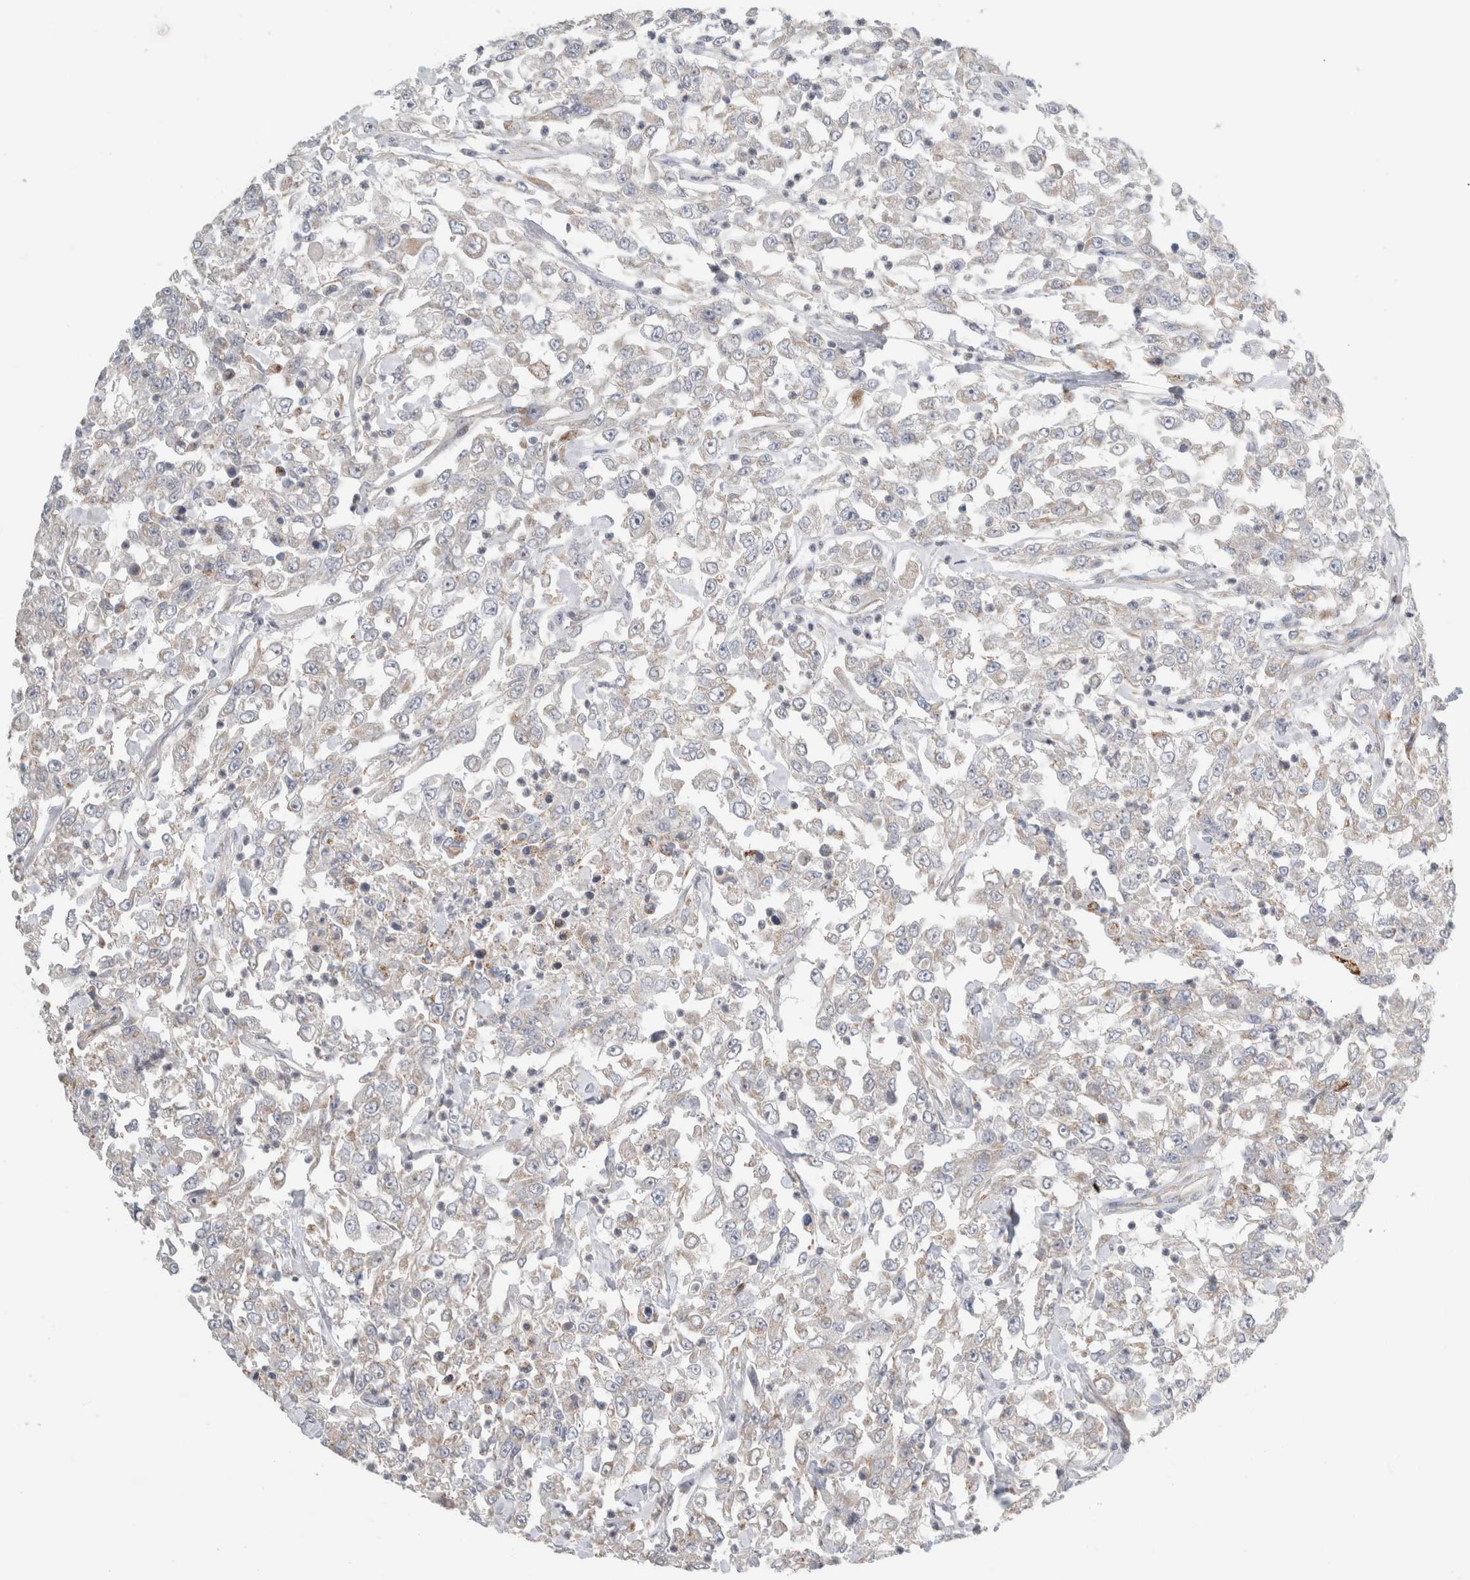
{"staining": {"intensity": "negative", "quantity": "none", "location": "none"}, "tissue": "urothelial cancer", "cell_type": "Tumor cells", "image_type": "cancer", "snomed": [{"axis": "morphology", "description": "Urothelial carcinoma, High grade"}, {"axis": "topography", "description": "Urinary bladder"}], "caption": "DAB (3,3'-diaminobenzidine) immunohistochemical staining of human urothelial cancer demonstrates no significant positivity in tumor cells.", "gene": "KPNA5", "patient": {"sex": "male", "age": 46}}